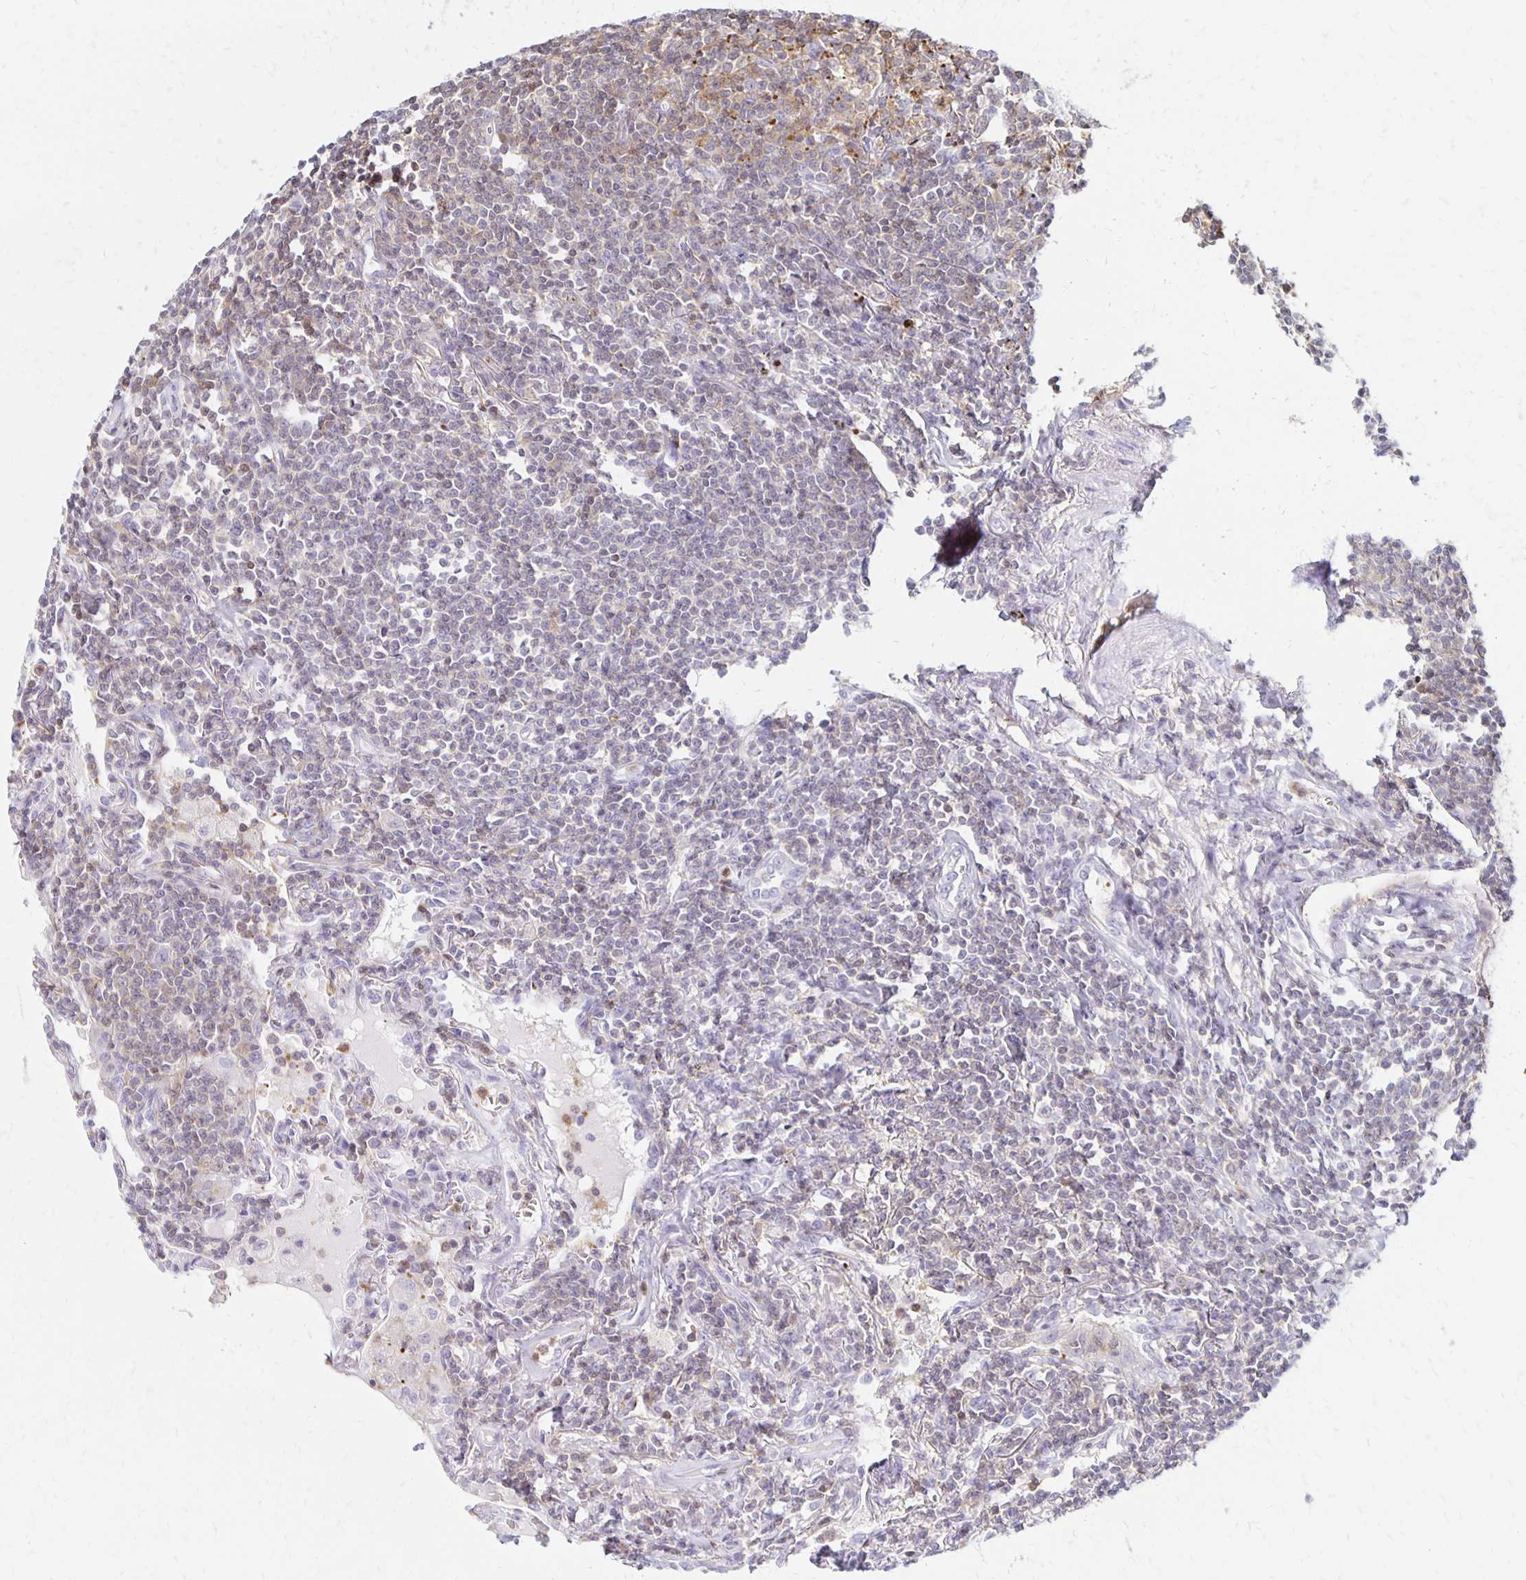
{"staining": {"intensity": "negative", "quantity": "none", "location": "none"}, "tissue": "lymphoma", "cell_type": "Tumor cells", "image_type": "cancer", "snomed": [{"axis": "morphology", "description": "Malignant lymphoma, non-Hodgkin's type, Low grade"}, {"axis": "topography", "description": "Lung"}], "caption": "An immunohistochemistry (IHC) micrograph of lymphoma is shown. There is no staining in tumor cells of lymphoma. (Brightfield microscopy of DAB (3,3'-diaminobenzidine) immunohistochemistry at high magnification).", "gene": "CCL21", "patient": {"sex": "female", "age": 71}}